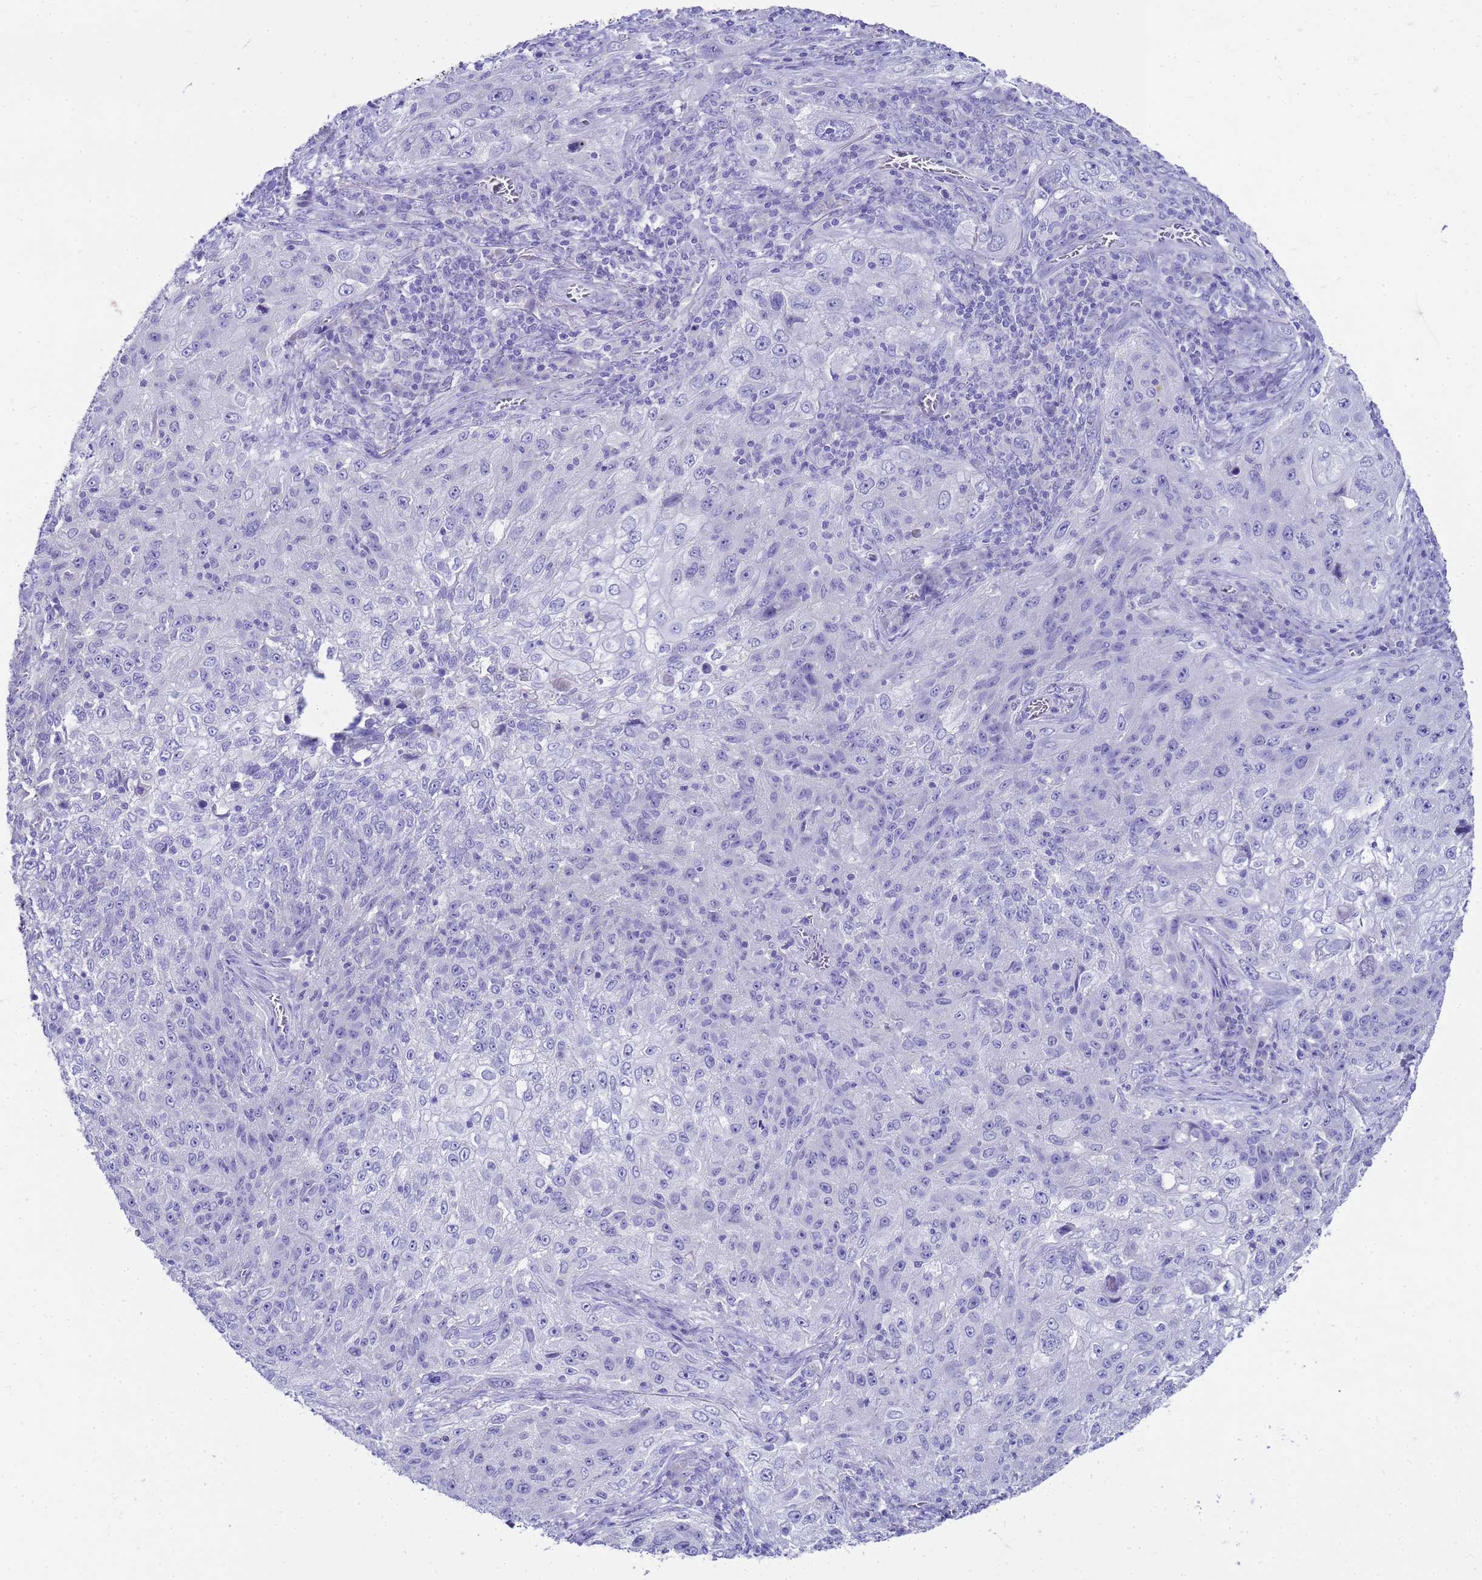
{"staining": {"intensity": "negative", "quantity": "none", "location": "none"}, "tissue": "lung cancer", "cell_type": "Tumor cells", "image_type": "cancer", "snomed": [{"axis": "morphology", "description": "Squamous cell carcinoma, NOS"}, {"axis": "topography", "description": "Lung"}], "caption": "Photomicrograph shows no significant protein positivity in tumor cells of lung cancer (squamous cell carcinoma).", "gene": "MS4A13", "patient": {"sex": "female", "age": 69}}